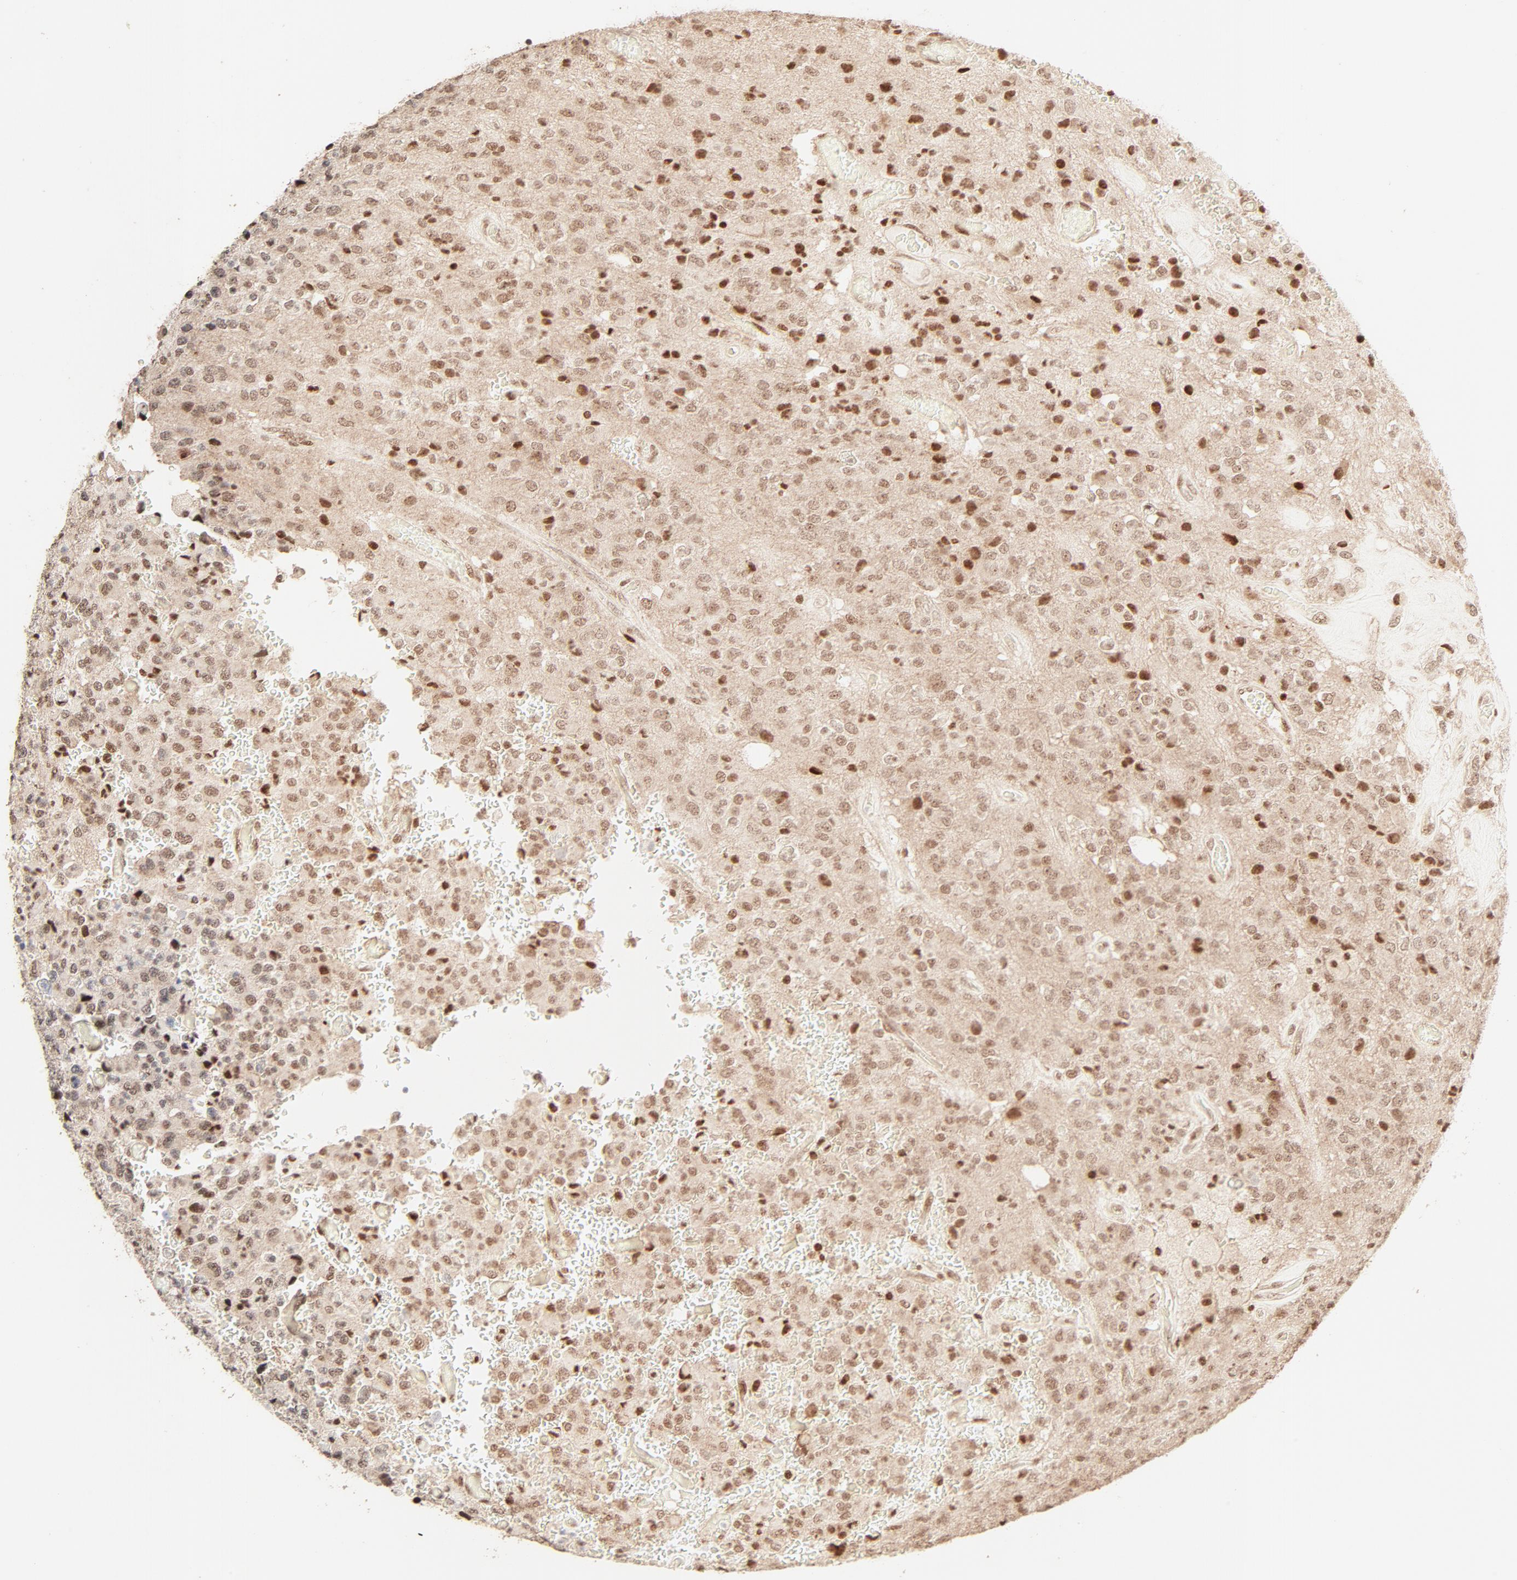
{"staining": {"intensity": "moderate", "quantity": "25%-75%", "location": "nuclear"}, "tissue": "glioma", "cell_type": "Tumor cells", "image_type": "cancer", "snomed": [{"axis": "morphology", "description": "Glioma, malignant, High grade"}, {"axis": "topography", "description": "pancreas cauda"}], "caption": "Immunohistochemical staining of human malignant high-grade glioma demonstrates medium levels of moderate nuclear staining in approximately 25%-75% of tumor cells.", "gene": "TP53RK", "patient": {"sex": "male", "age": 60}}